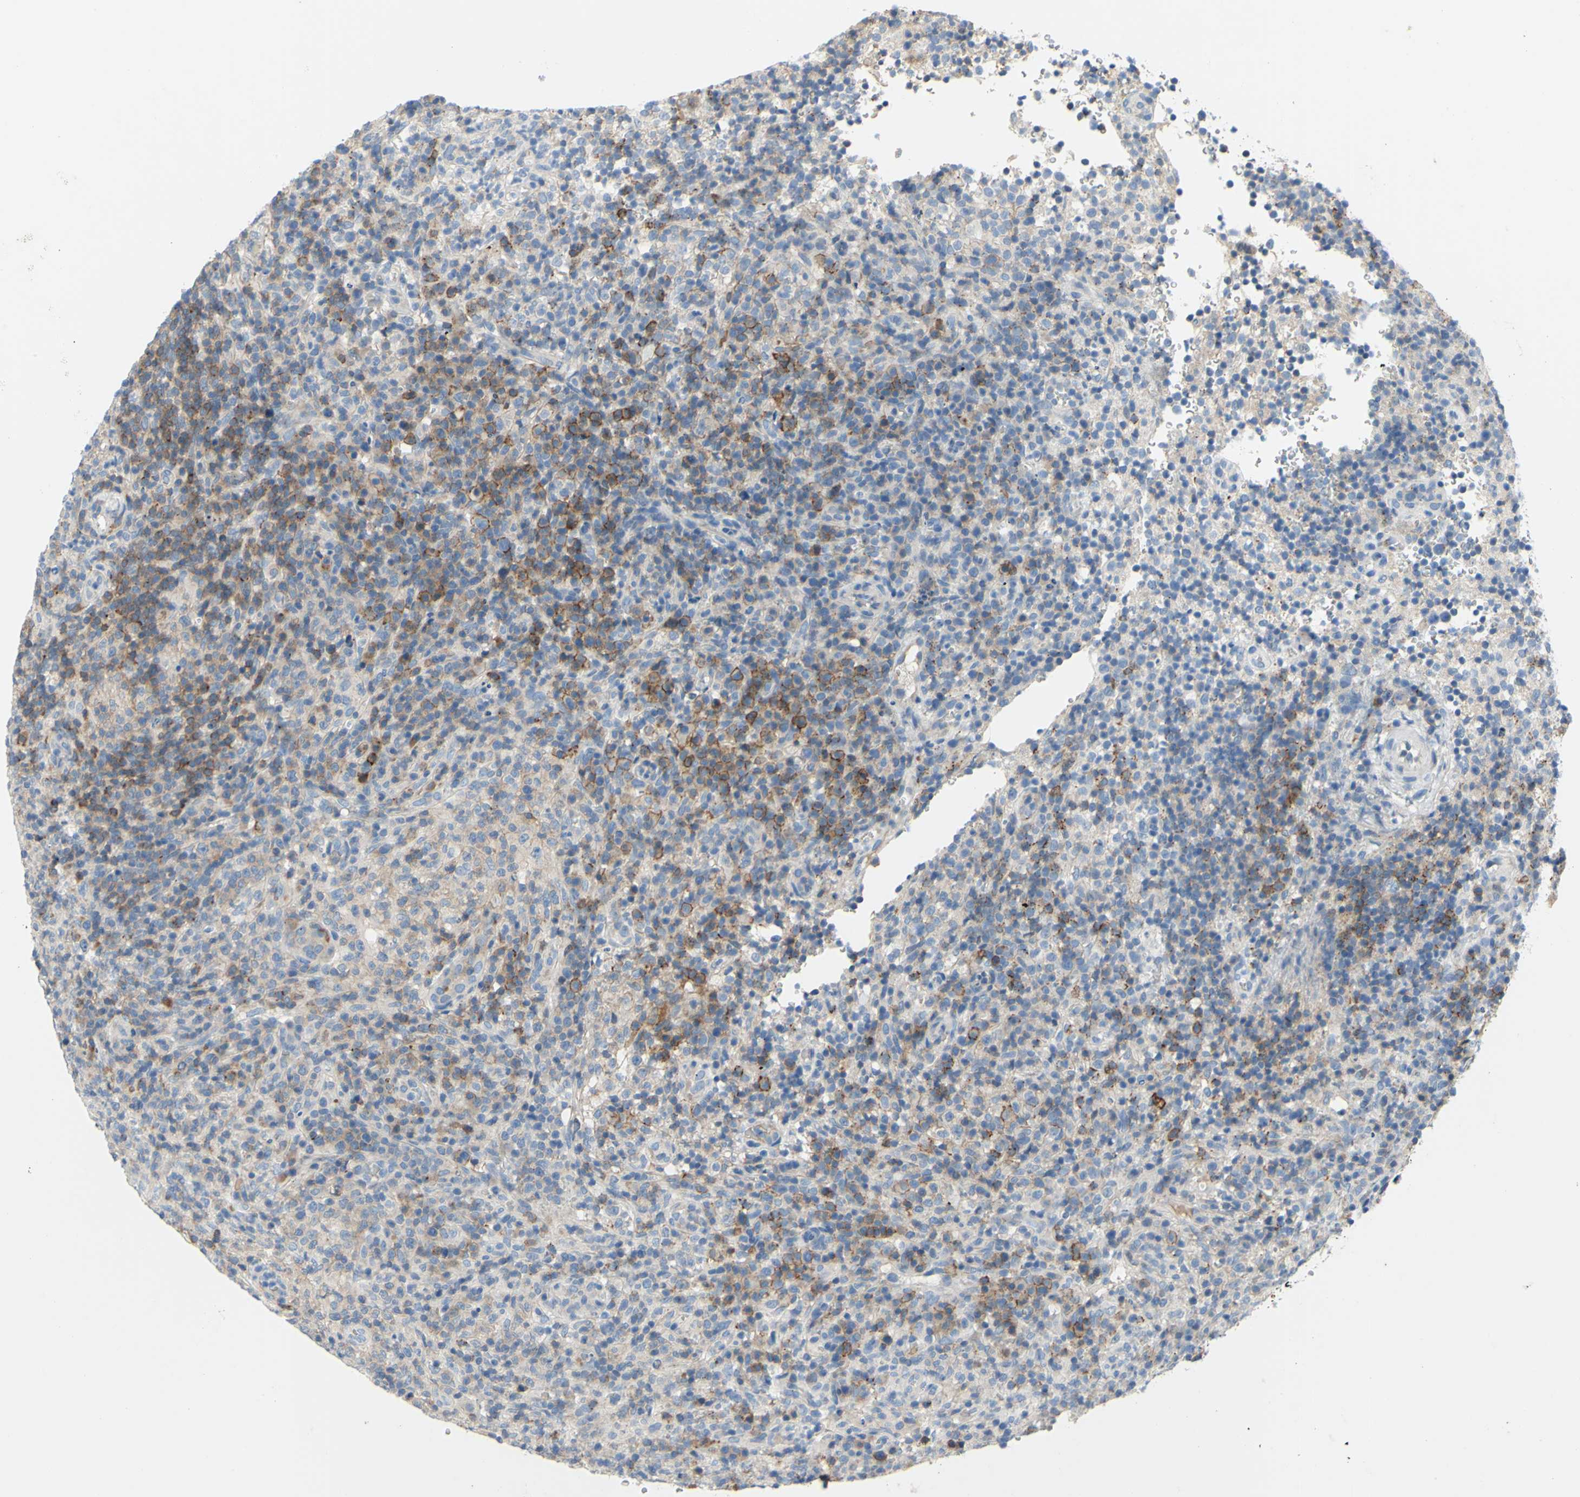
{"staining": {"intensity": "moderate", "quantity": "25%-75%", "location": "cytoplasmic/membranous"}, "tissue": "lymphoma", "cell_type": "Tumor cells", "image_type": "cancer", "snomed": [{"axis": "morphology", "description": "Malignant lymphoma, non-Hodgkin's type, High grade"}, {"axis": "topography", "description": "Lymph node"}], "caption": "The immunohistochemical stain highlights moderate cytoplasmic/membranous expression in tumor cells of lymphoma tissue.", "gene": "MUC1", "patient": {"sex": "female", "age": 76}}